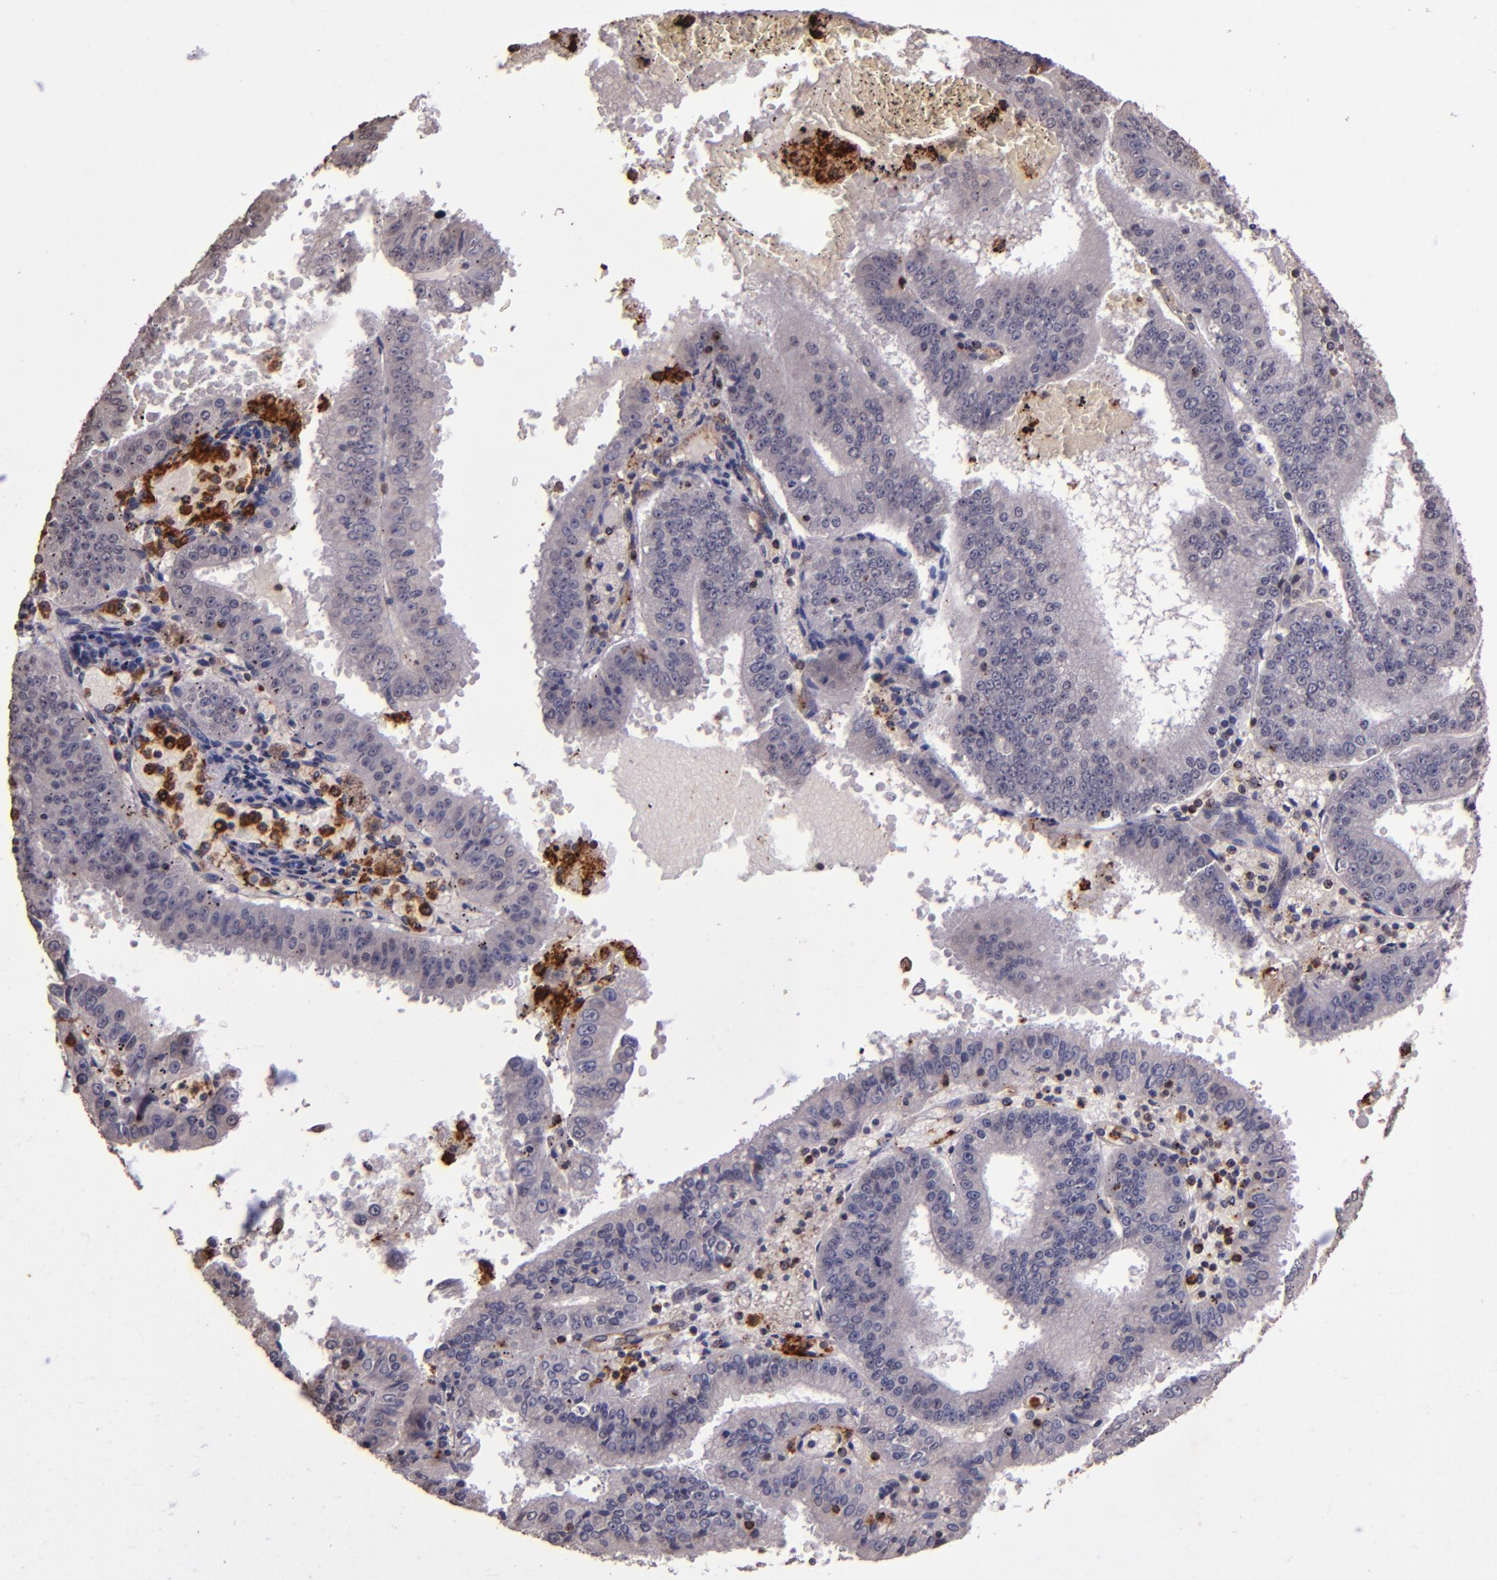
{"staining": {"intensity": "negative", "quantity": "none", "location": "none"}, "tissue": "endometrial cancer", "cell_type": "Tumor cells", "image_type": "cancer", "snomed": [{"axis": "morphology", "description": "Adenocarcinoma, NOS"}, {"axis": "topography", "description": "Endometrium"}], "caption": "Adenocarcinoma (endometrial) stained for a protein using IHC exhibits no positivity tumor cells.", "gene": "SLC2A3", "patient": {"sex": "female", "age": 66}}